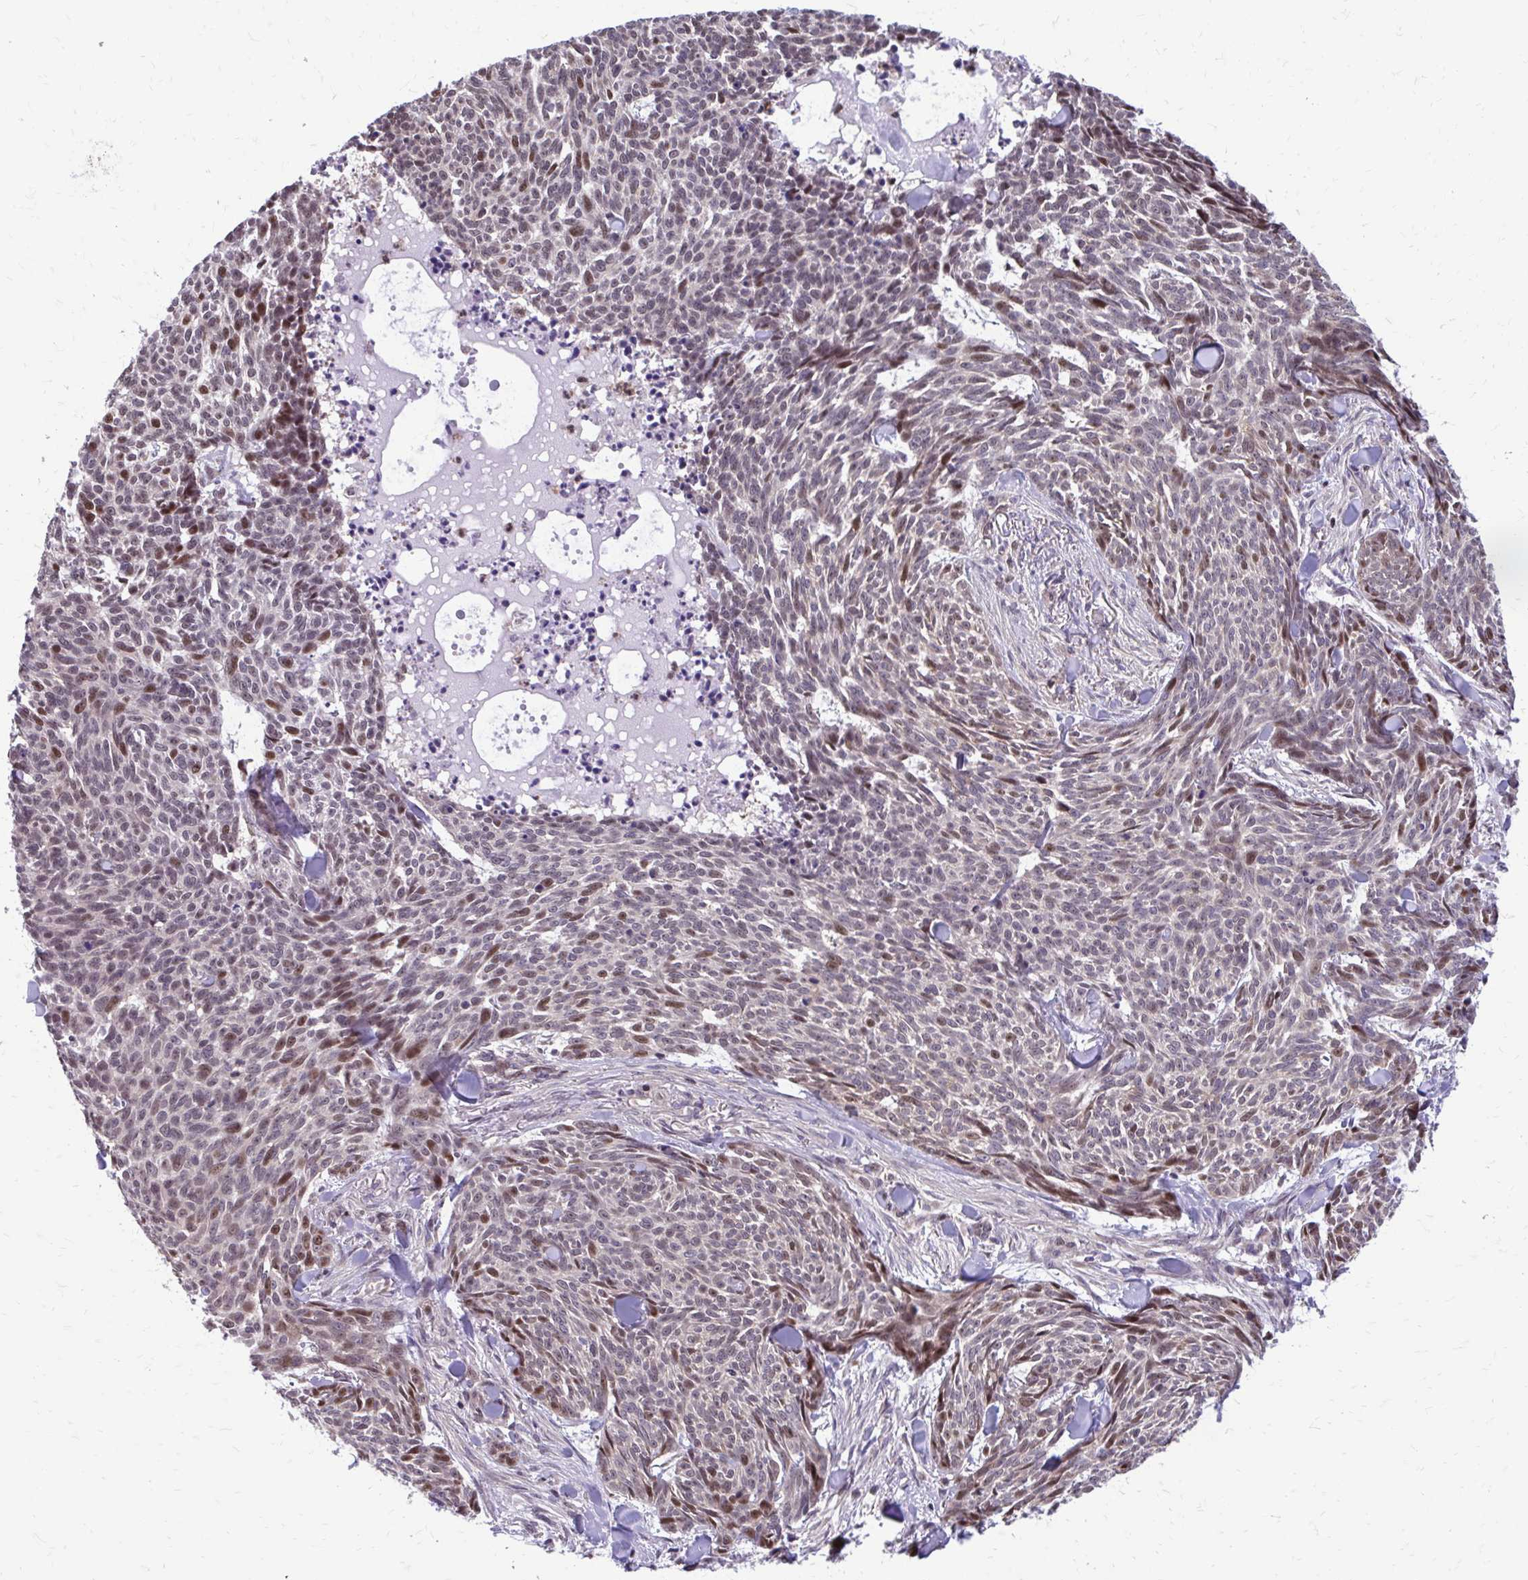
{"staining": {"intensity": "moderate", "quantity": "<25%", "location": "nuclear"}, "tissue": "skin cancer", "cell_type": "Tumor cells", "image_type": "cancer", "snomed": [{"axis": "morphology", "description": "Basal cell carcinoma"}, {"axis": "topography", "description": "Skin"}], "caption": "Immunohistochemical staining of human skin cancer exhibits low levels of moderate nuclear protein positivity in approximately <25% of tumor cells. (IHC, brightfield microscopy, high magnification).", "gene": "ANKRD30B", "patient": {"sex": "female", "age": 93}}